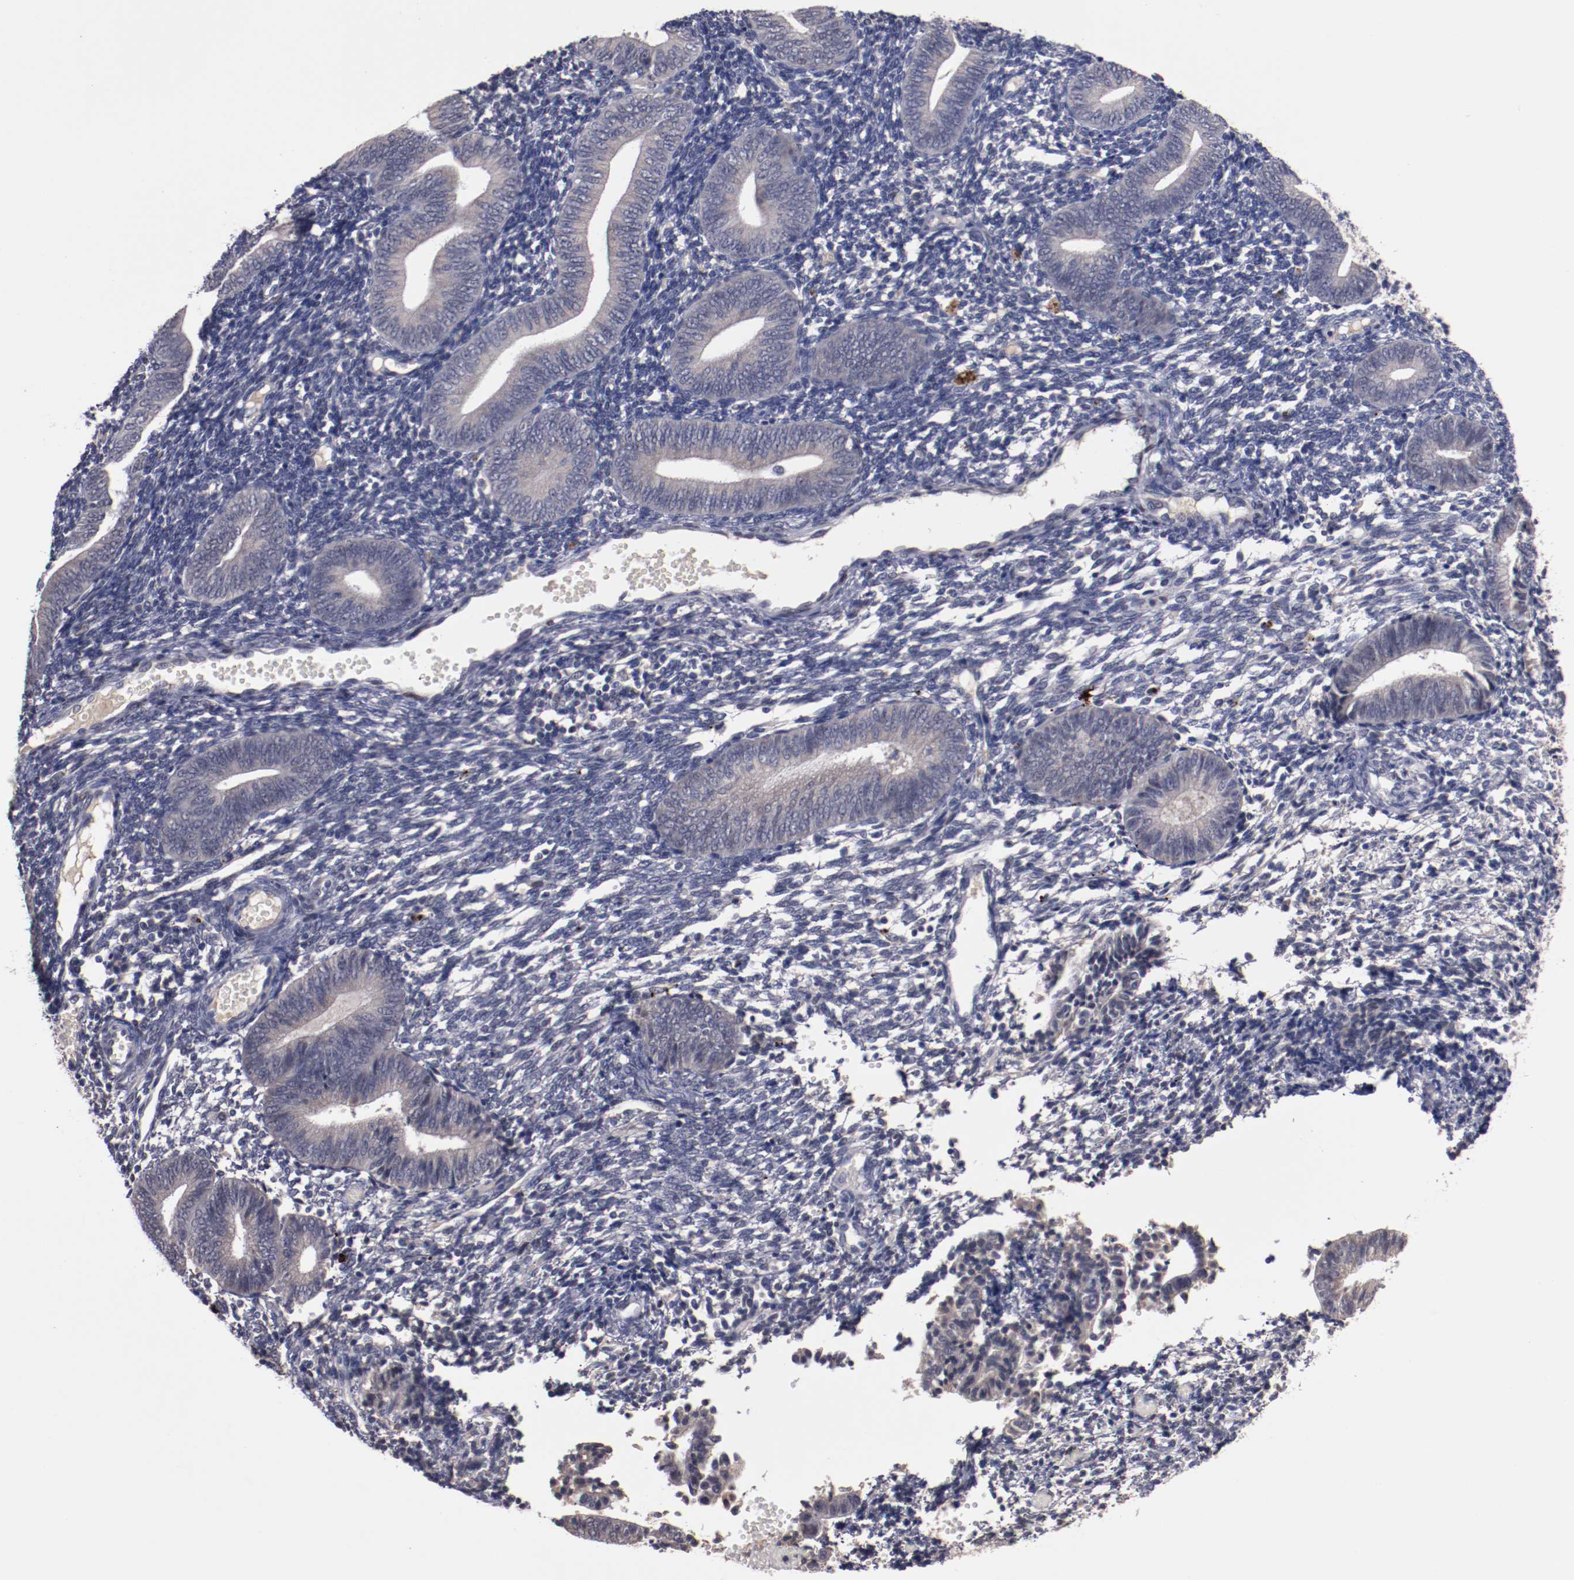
{"staining": {"intensity": "weak", "quantity": "<25%", "location": "cytoplasmic/membranous"}, "tissue": "endometrium", "cell_type": "Cells in endometrial stroma", "image_type": "normal", "snomed": [{"axis": "morphology", "description": "Normal tissue, NOS"}, {"axis": "topography", "description": "Uterus"}, {"axis": "topography", "description": "Endometrium"}], "caption": "This is an immunohistochemistry (IHC) photomicrograph of normal human endometrium. There is no positivity in cells in endometrial stroma.", "gene": "FAM81A", "patient": {"sex": "female", "age": 33}}